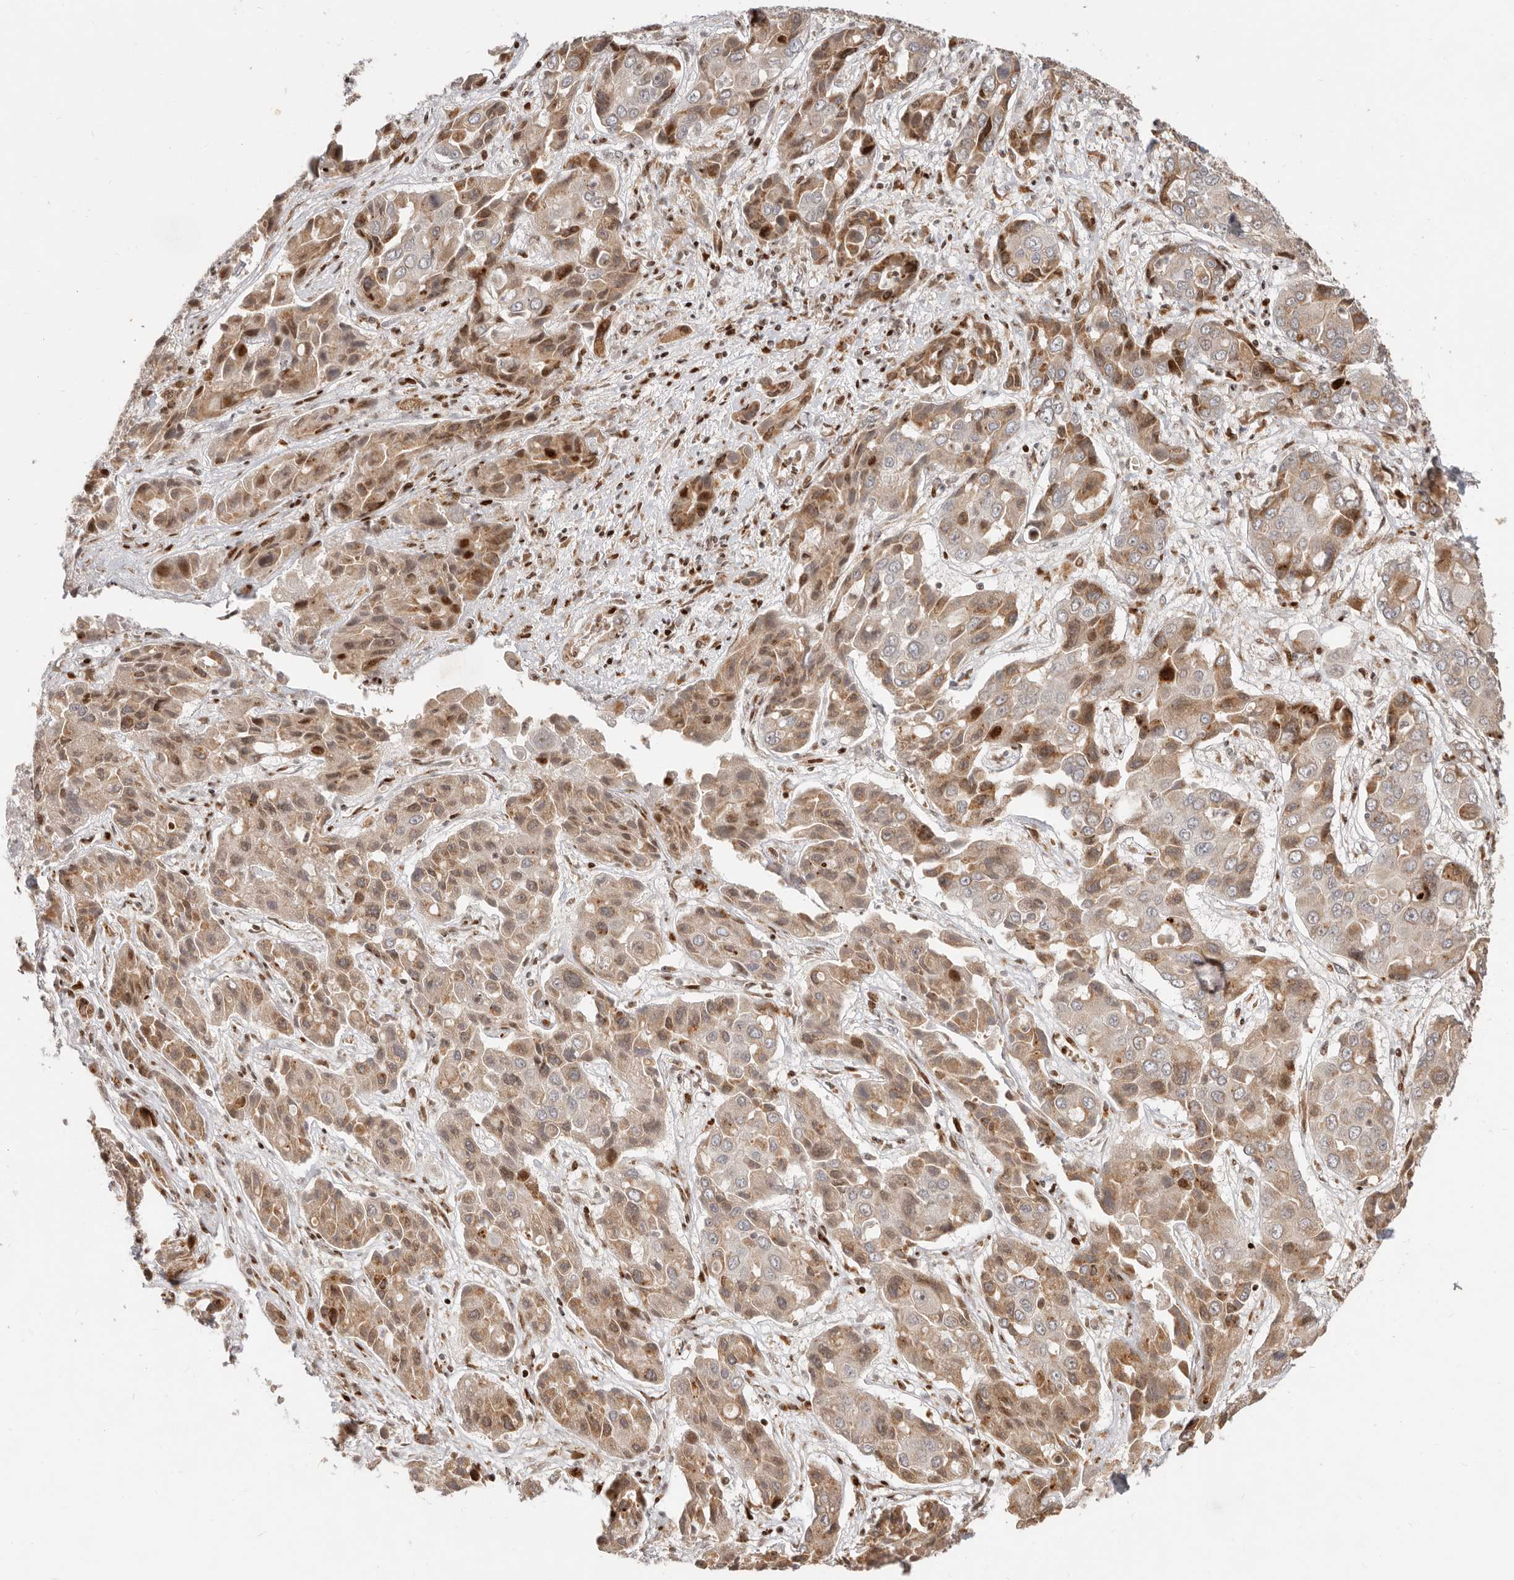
{"staining": {"intensity": "moderate", "quantity": ">75%", "location": "cytoplasmic/membranous"}, "tissue": "liver cancer", "cell_type": "Tumor cells", "image_type": "cancer", "snomed": [{"axis": "morphology", "description": "Cholangiocarcinoma"}, {"axis": "topography", "description": "Liver"}], "caption": "Immunohistochemical staining of human liver cholangiocarcinoma shows medium levels of moderate cytoplasmic/membranous protein positivity in approximately >75% of tumor cells. (brown staining indicates protein expression, while blue staining denotes nuclei).", "gene": "TRIM4", "patient": {"sex": "male", "age": 67}}